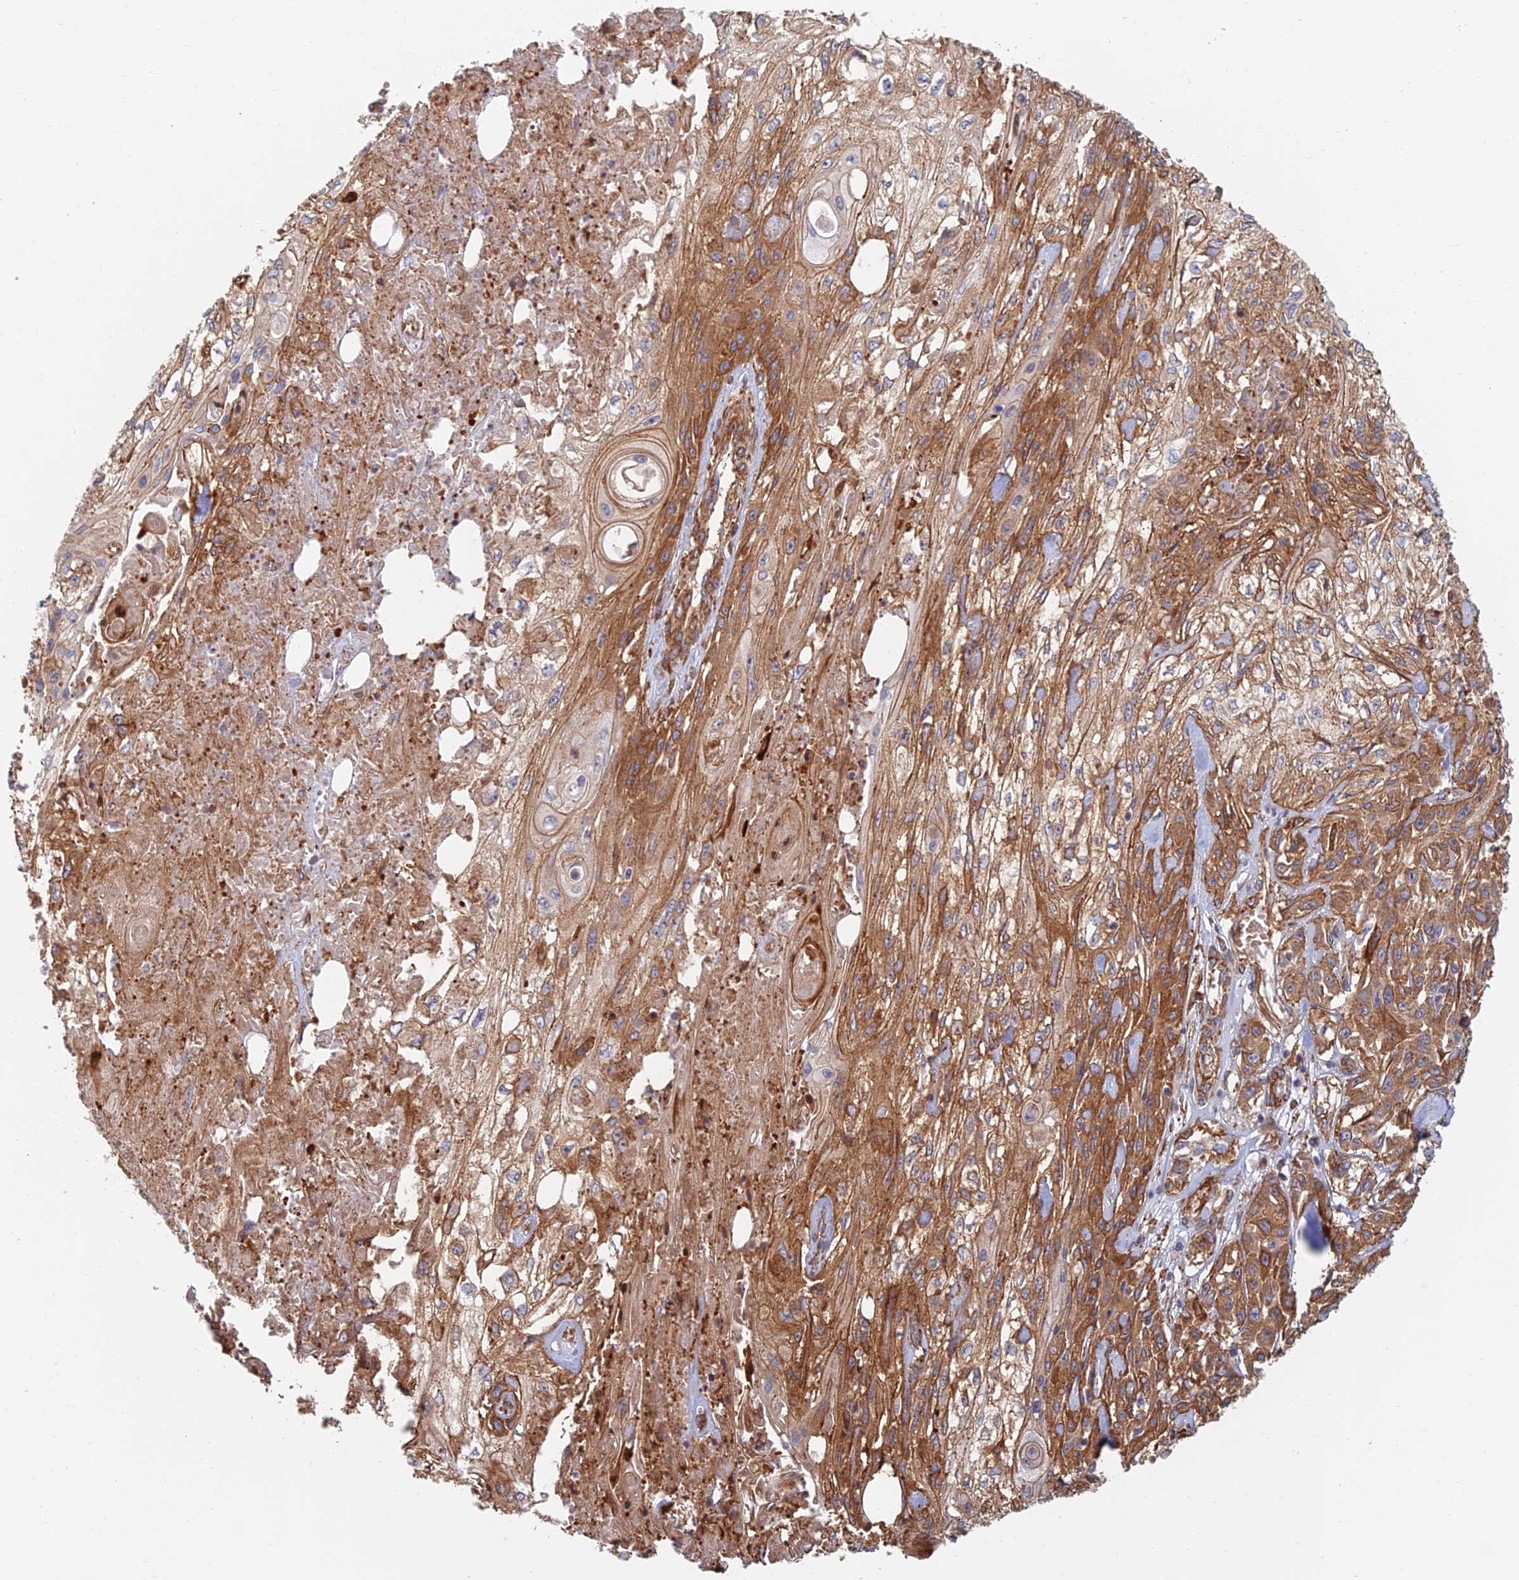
{"staining": {"intensity": "strong", "quantity": ">75%", "location": "cytoplasmic/membranous"}, "tissue": "skin cancer", "cell_type": "Tumor cells", "image_type": "cancer", "snomed": [{"axis": "morphology", "description": "Squamous cell carcinoma, NOS"}, {"axis": "morphology", "description": "Squamous cell carcinoma, metastatic, NOS"}, {"axis": "topography", "description": "Skin"}, {"axis": "topography", "description": "Lymph node"}], "caption": "Tumor cells display high levels of strong cytoplasmic/membranous expression in about >75% of cells in human skin squamous cell carcinoma.", "gene": "PAK4", "patient": {"sex": "male", "age": 75}}